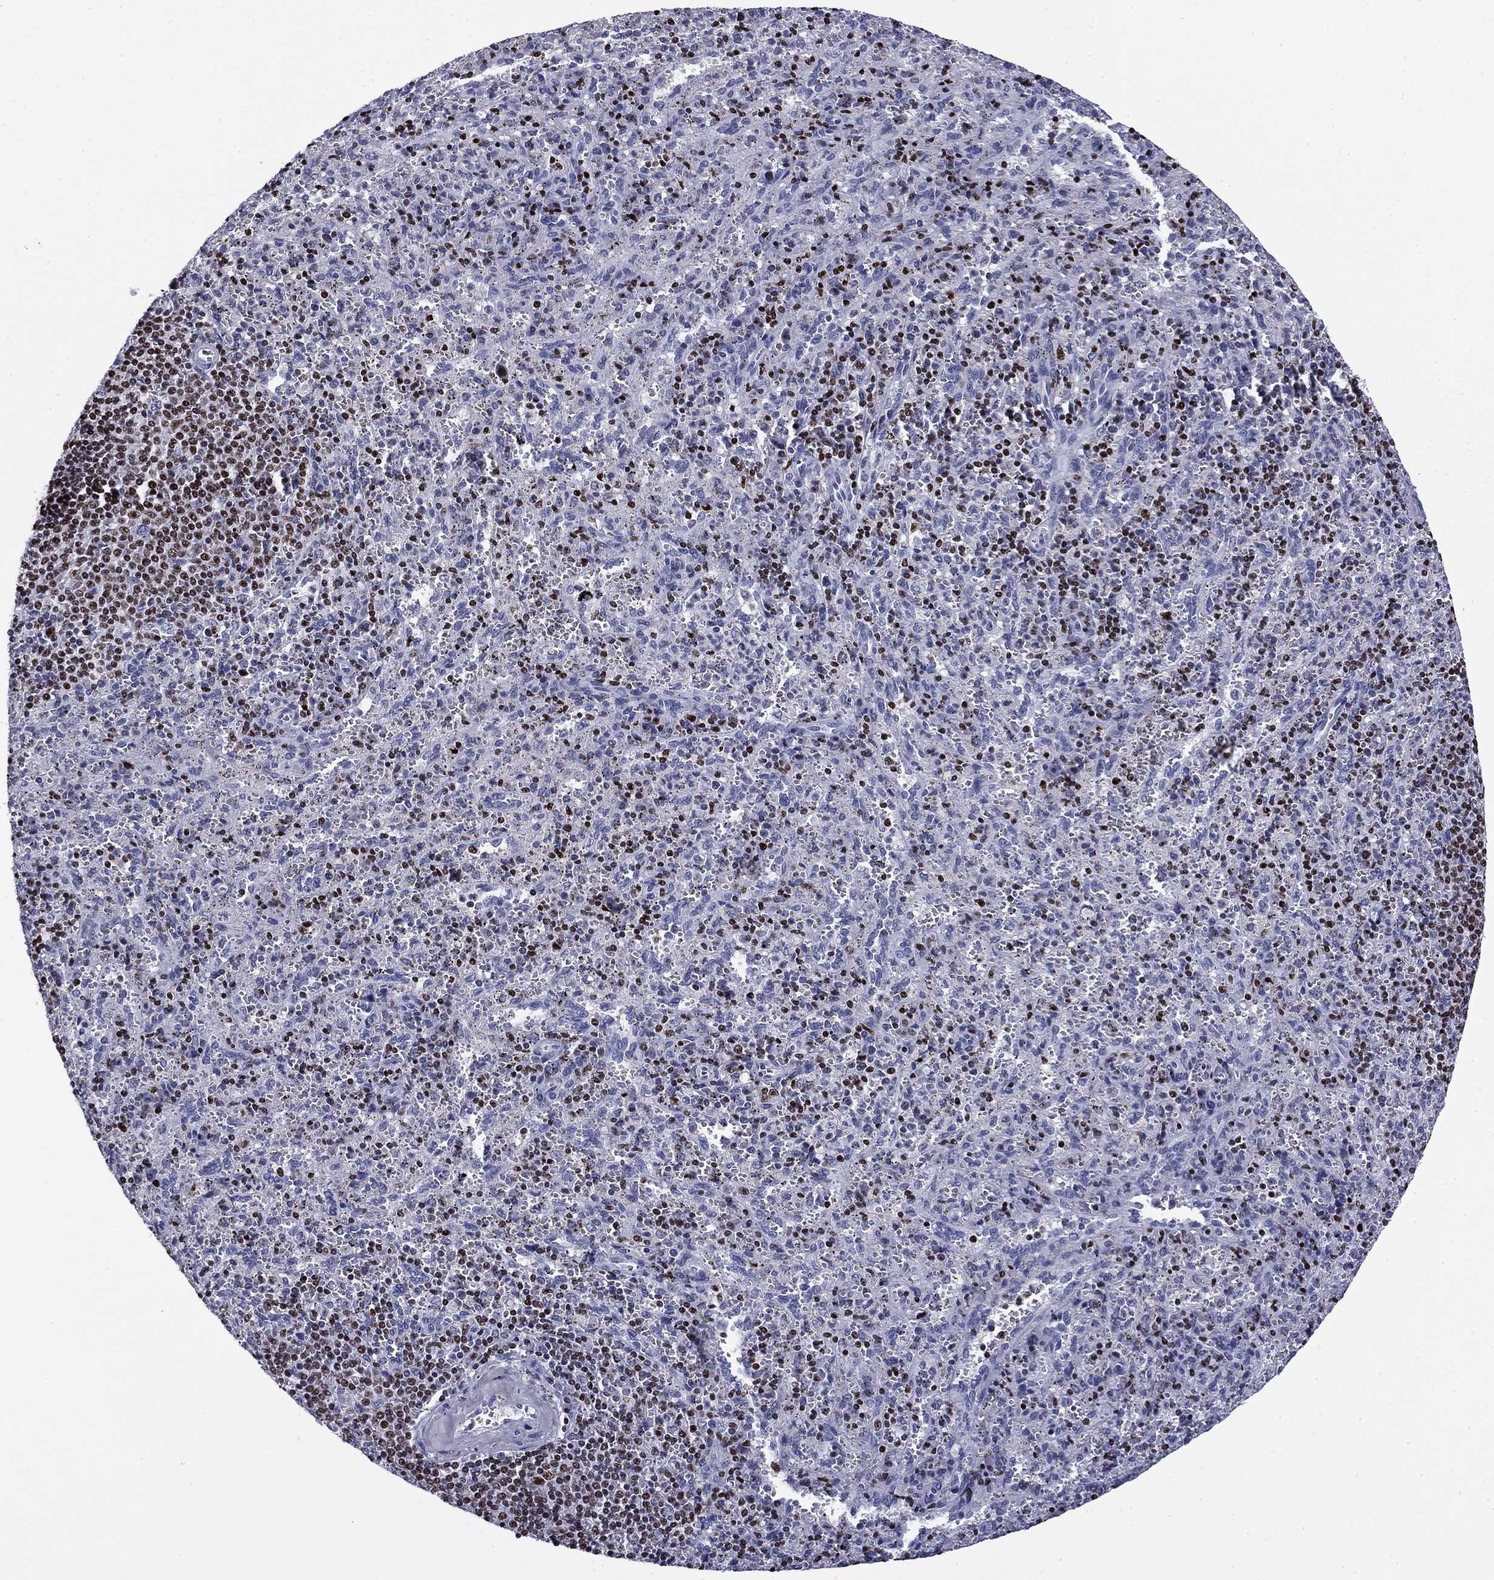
{"staining": {"intensity": "negative", "quantity": "none", "location": "none"}, "tissue": "spleen", "cell_type": "Cells in red pulp", "image_type": "normal", "snomed": [{"axis": "morphology", "description": "Normal tissue, NOS"}, {"axis": "topography", "description": "Spleen"}], "caption": "Immunohistochemistry of normal human spleen demonstrates no staining in cells in red pulp.", "gene": "IKZF3", "patient": {"sex": "male", "age": 57}}